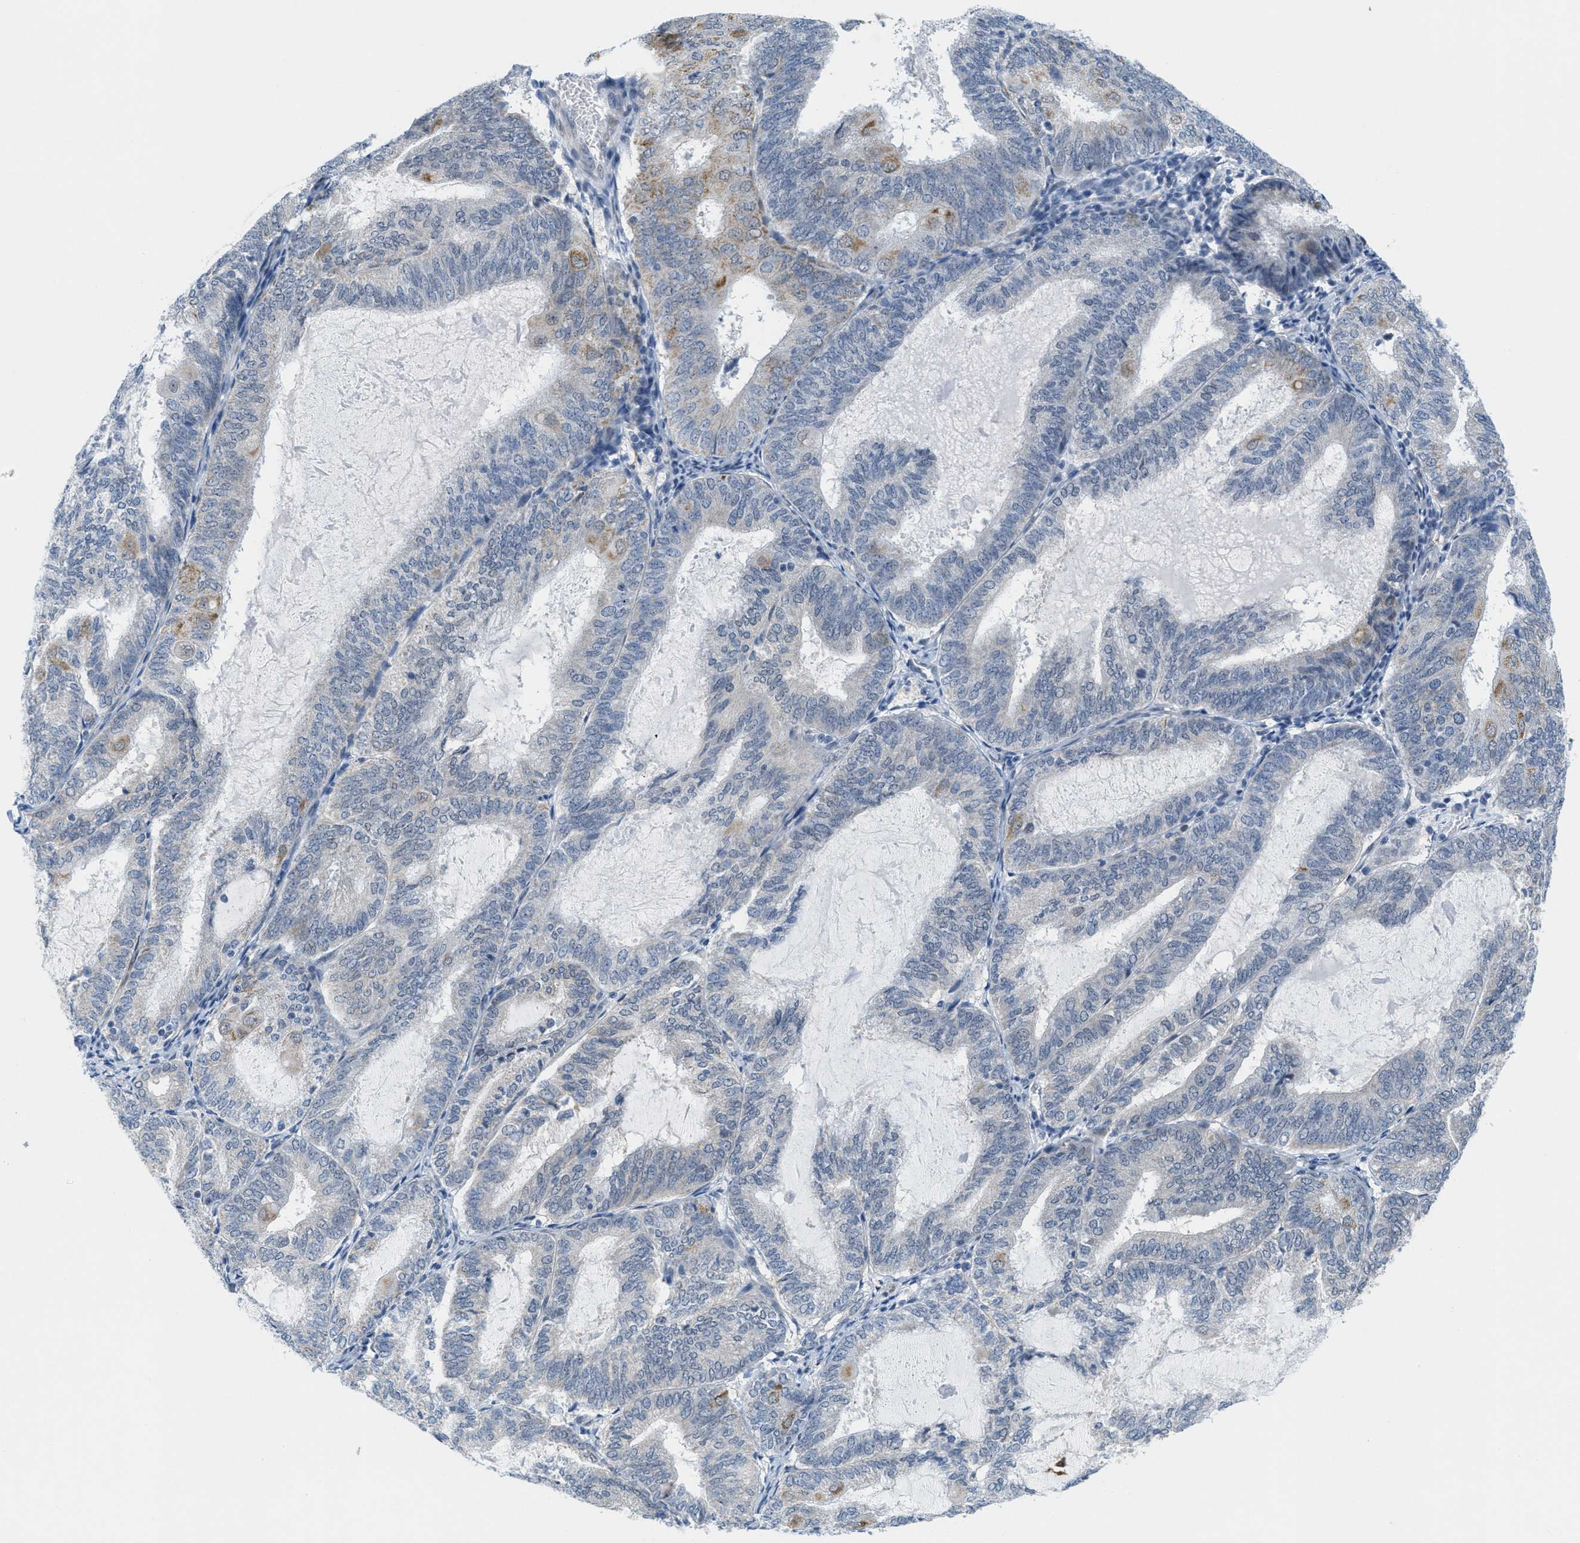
{"staining": {"intensity": "moderate", "quantity": "<25%", "location": "cytoplasmic/membranous"}, "tissue": "endometrial cancer", "cell_type": "Tumor cells", "image_type": "cancer", "snomed": [{"axis": "morphology", "description": "Adenocarcinoma, NOS"}, {"axis": "topography", "description": "Endometrium"}], "caption": "An image of endometrial adenocarcinoma stained for a protein demonstrates moderate cytoplasmic/membranous brown staining in tumor cells. (DAB (3,3'-diaminobenzidine) IHC with brightfield microscopy, high magnification).", "gene": "HS3ST2", "patient": {"sex": "female", "age": 81}}